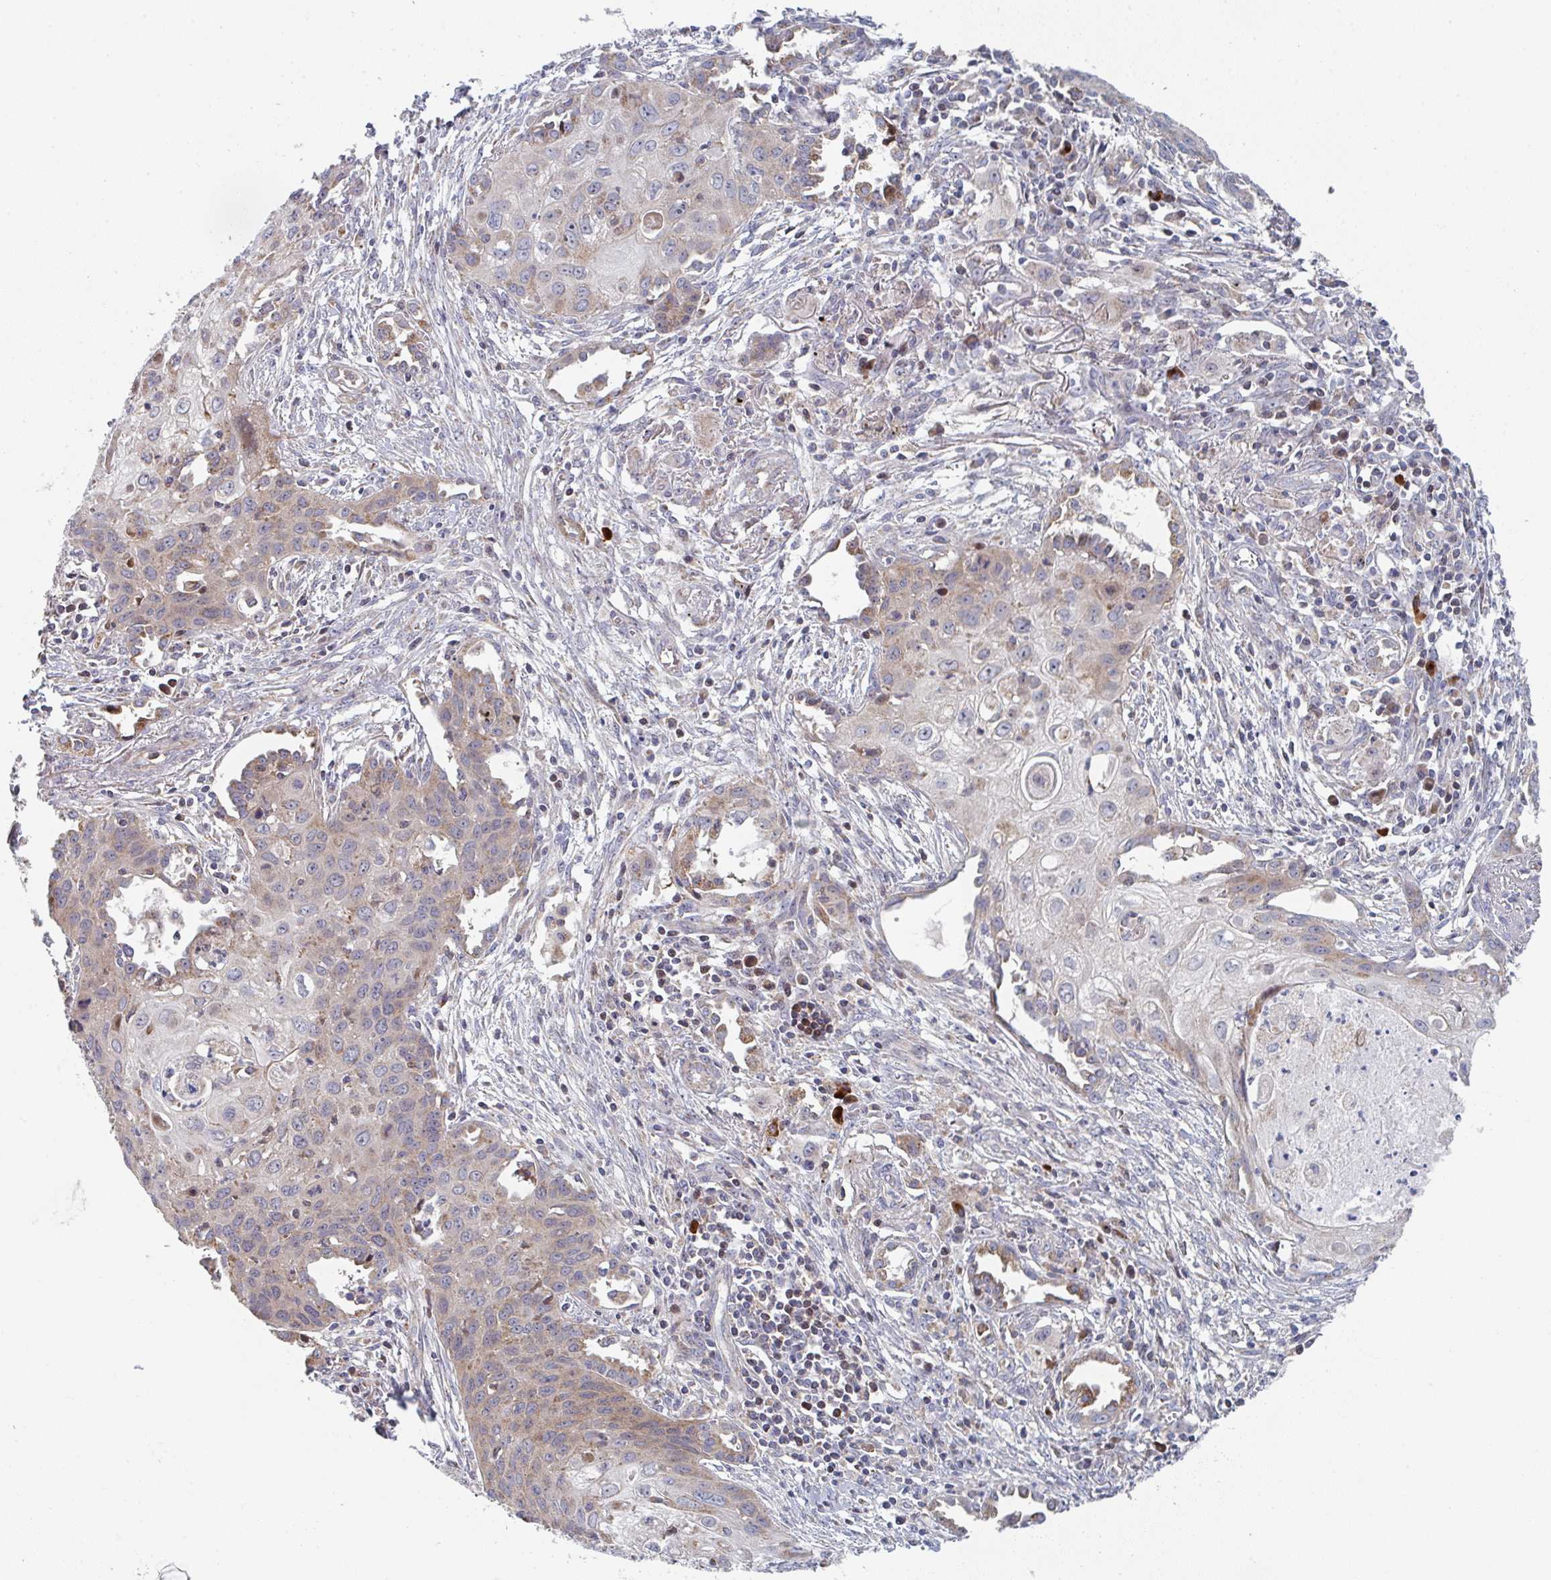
{"staining": {"intensity": "weak", "quantity": "25%-75%", "location": "cytoplasmic/membranous"}, "tissue": "lung cancer", "cell_type": "Tumor cells", "image_type": "cancer", "snomed": [{"axis": "morphology", "description": "Squamous cell carcinoma, NOS"}, {"axis": "topography", "description": "Lung"}], "caption": "A low amount of weak cytoplasmic/membranous positivity is present in approximately 25%-75% of tumor cells in lung cancer tissue.", "gene": "ZNF644", "patient": {"sex": "male", "age": 71}}